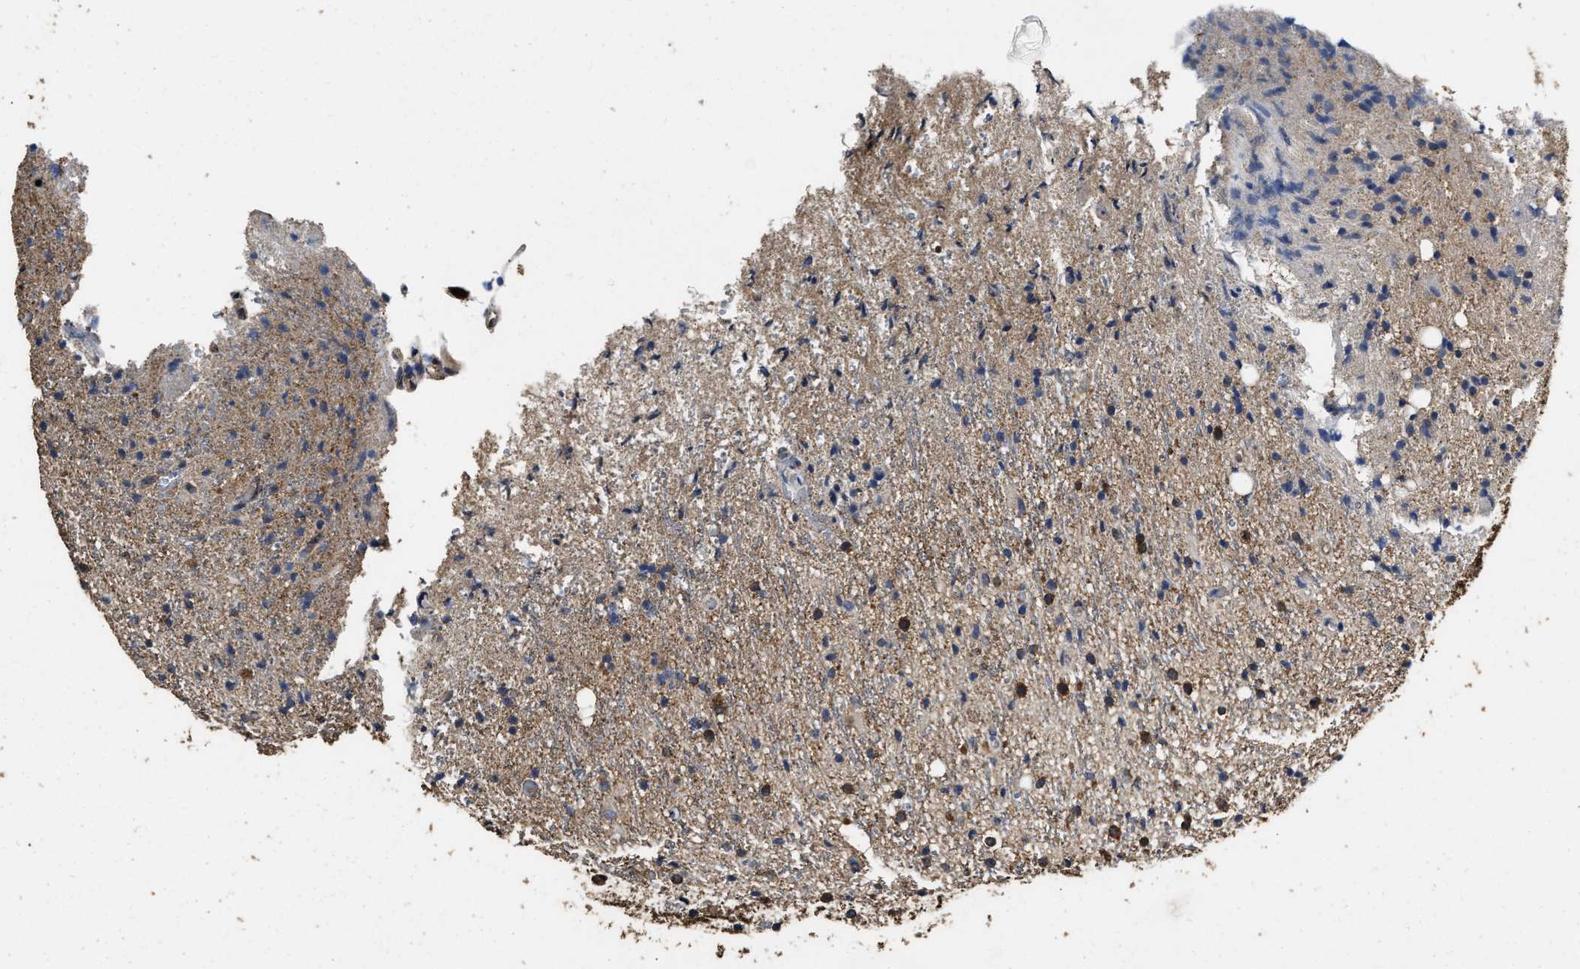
{"staining": {"intensity": "moderate", "quantity": ">75%", "location": "cytoplasmic/membranous"}, "tissue": "glioma", "cell_type": "Tumor cells", "image_type": "cancer", "snomed": [{"axis": "morphology", "description": "Glioma, malignant, High grade"}, {"axis": "topography", "description": "Brain"}], "caption": "Moderate cytoplasmic/membranous protein expression is seen in approximately >75% of tumor cells in malignant glioma (high-grade). The staining is performed using DAB brown chromogen to label protein expression. The nuclei are counter-stained blue using hematoxylin.", "gene": "YWHAE", "patient": {"sex": "male", "age": 47}}